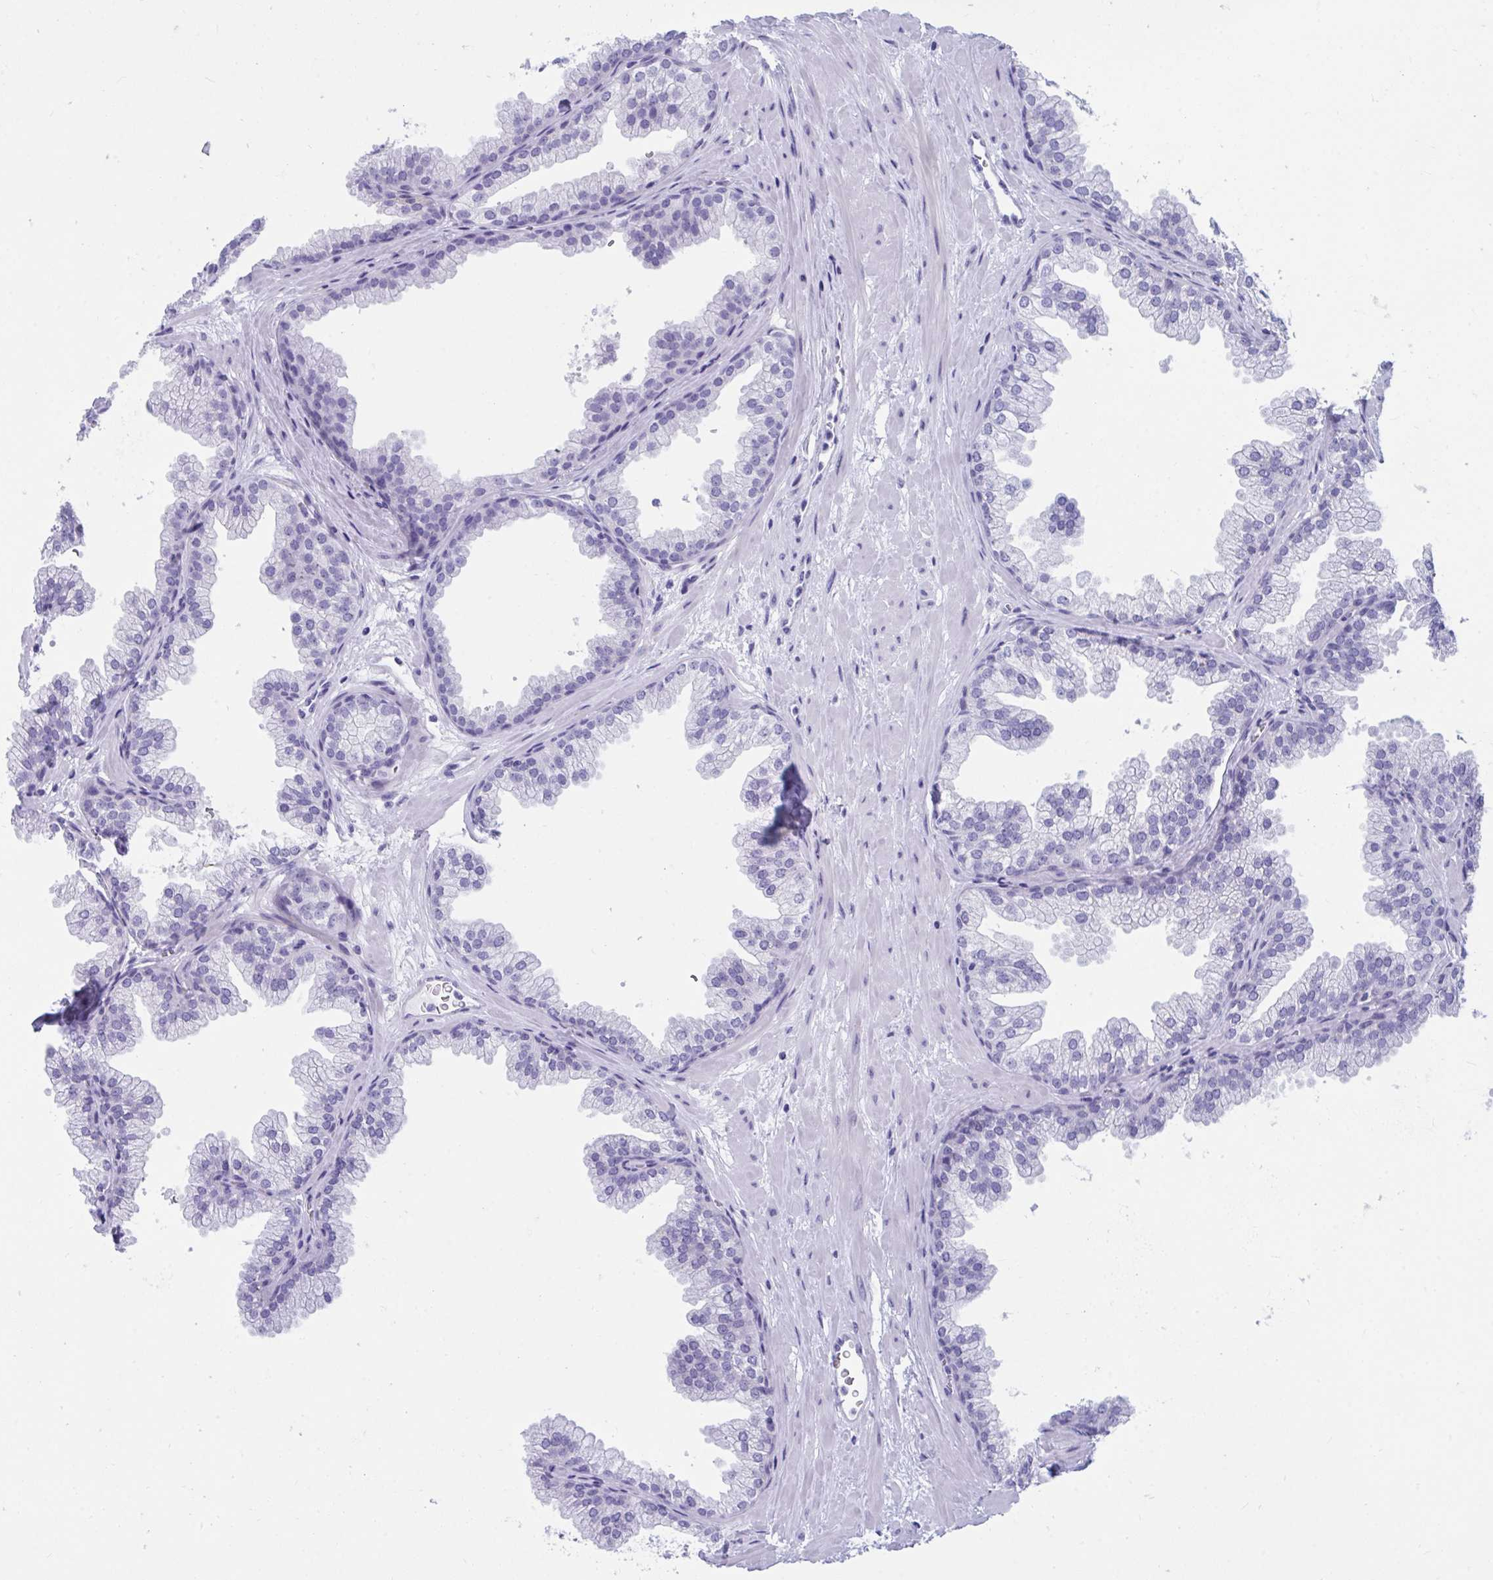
{"staining": {"intensity": "negative", "quantity": "none", "location": "none"}, "tissue": "prostate", "cell_type": "Glandular cells", "image_type": "normal", "snomed": [{"axis": "morphology", "description": "Normal tissue, NOS"}, {"axis": "topography", "description": "Prostate"}], "caption": "Immunohistochemistry photomicrograph of unremarkable prostate: human prostate stained with DAB reveals no significant protein staining in glandular cells.", "gene": "TTC30A", "patient": {"sex": "male", "age": 37}}